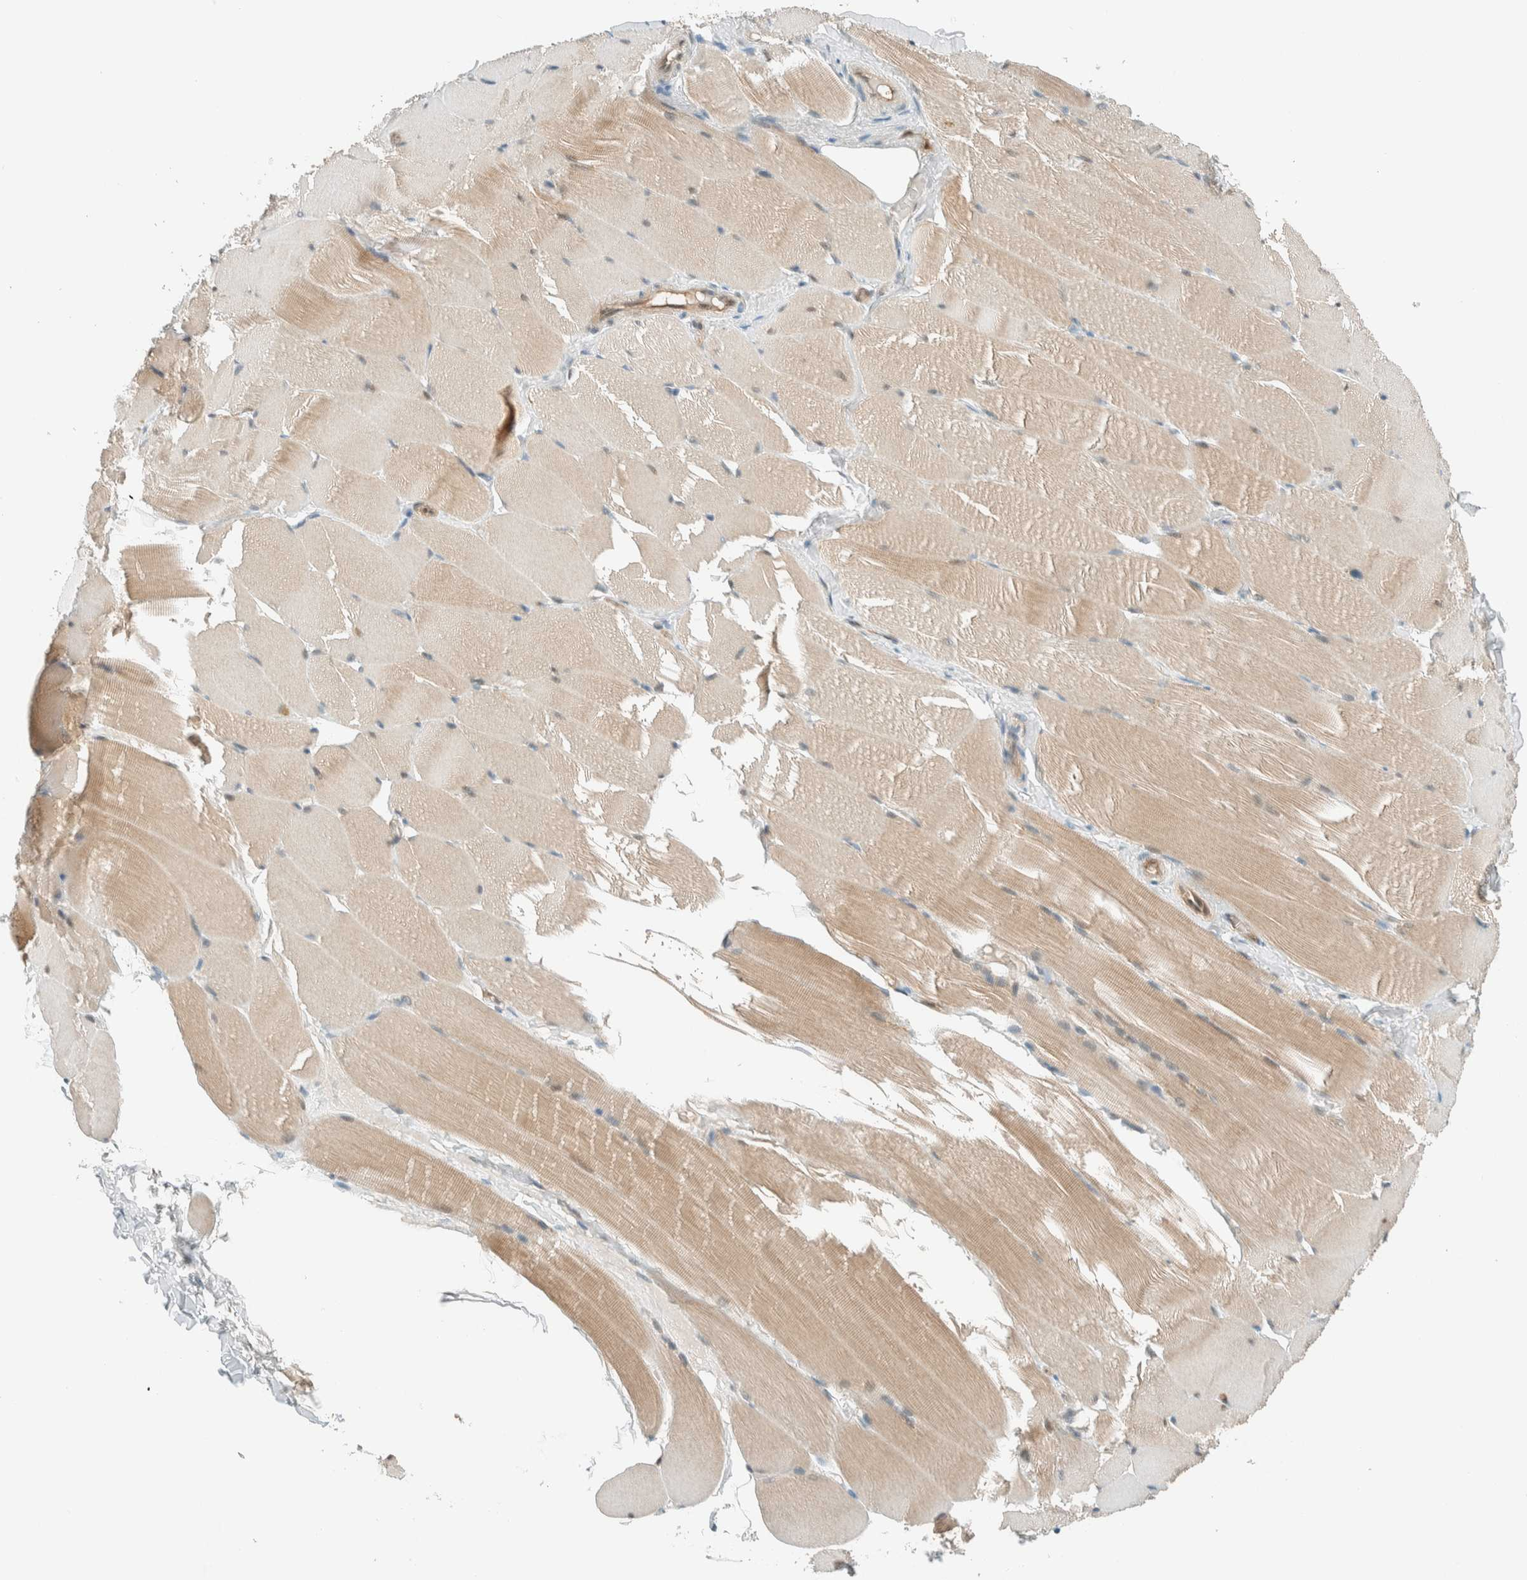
{"staining": {"intensity": "weak", "quantity": ">75%", "location": "cytoplasmic/membranous"}, "tissue": "skeletal muscle", "cell_type": "Myocytes", "image_type": "normal", "snomed": [{"axis": "morphology", "description": "Normal tissue, NOS"}, {"axis": "topography", "description": "Skin"}, {"axis": "topography", "description": "Skeletal muscle"}], "caption": "About >75% of myocytes in normal human skeletal muscle reveal weak cytoplasmic/membranous protein positivity as visualized by brown immunohistochemical staining.", "gene": "NXN", "patient": {"sex": "male", "age": 83}}